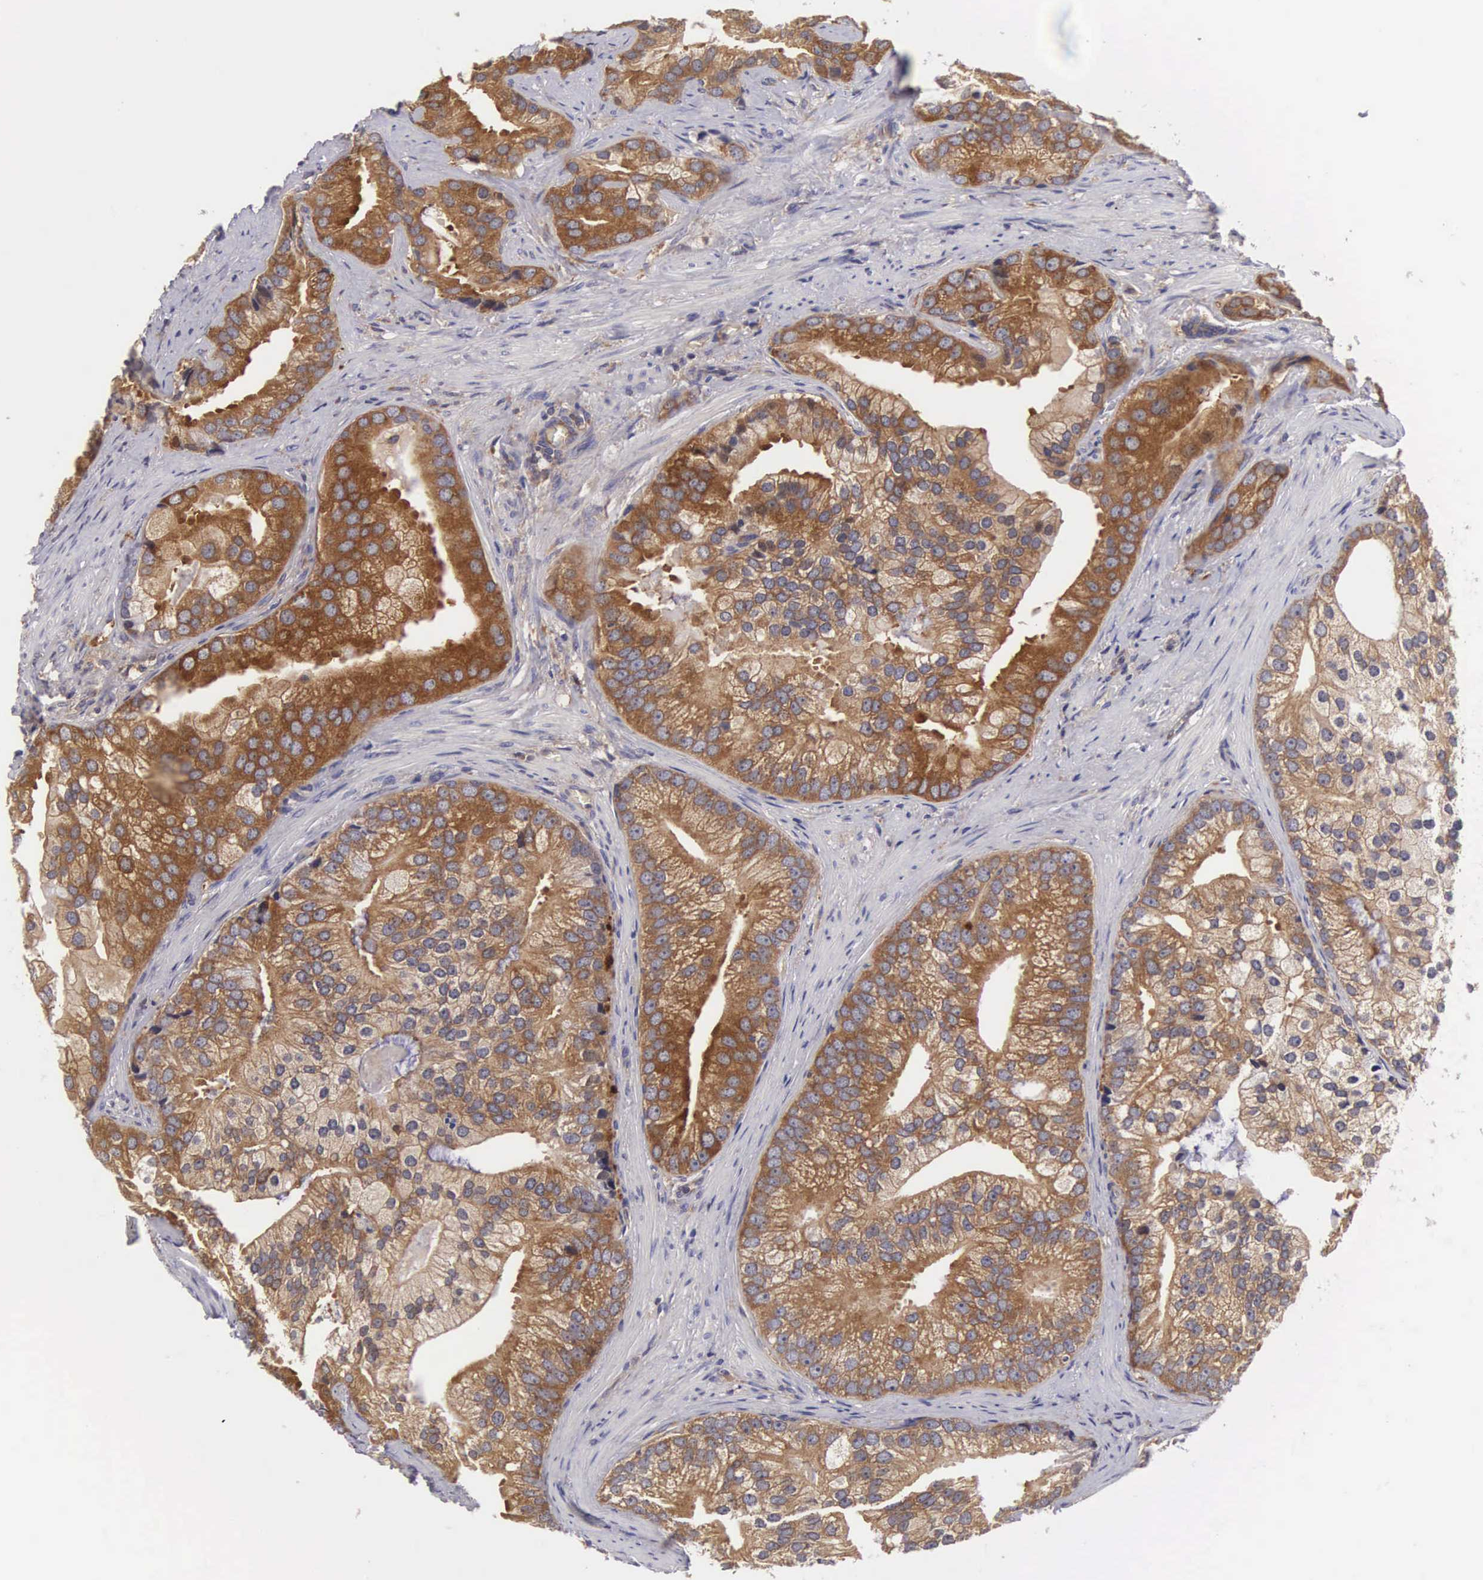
{"staining": {"intensity": "moderate", "quantity": ">75%", "location": "cytoplasmic/membranous"}, "tissue": "prostate cancer", "cell_type": "Tumor cells", "image_type": "cancer", "snomed": [{"axis": "morphology", "description": "Adenocarcinoma, Low grade"}, {"axis": "topography", "description": "Prostate"}], "caption": "Human prostate cancer stained with a brown dye shows moderate cytoplasmic/membranous positive staining in approximately >75% of tumor cells.", "gene": "GRIPAP1", "patient": {"sex": "male", "age": 71}}